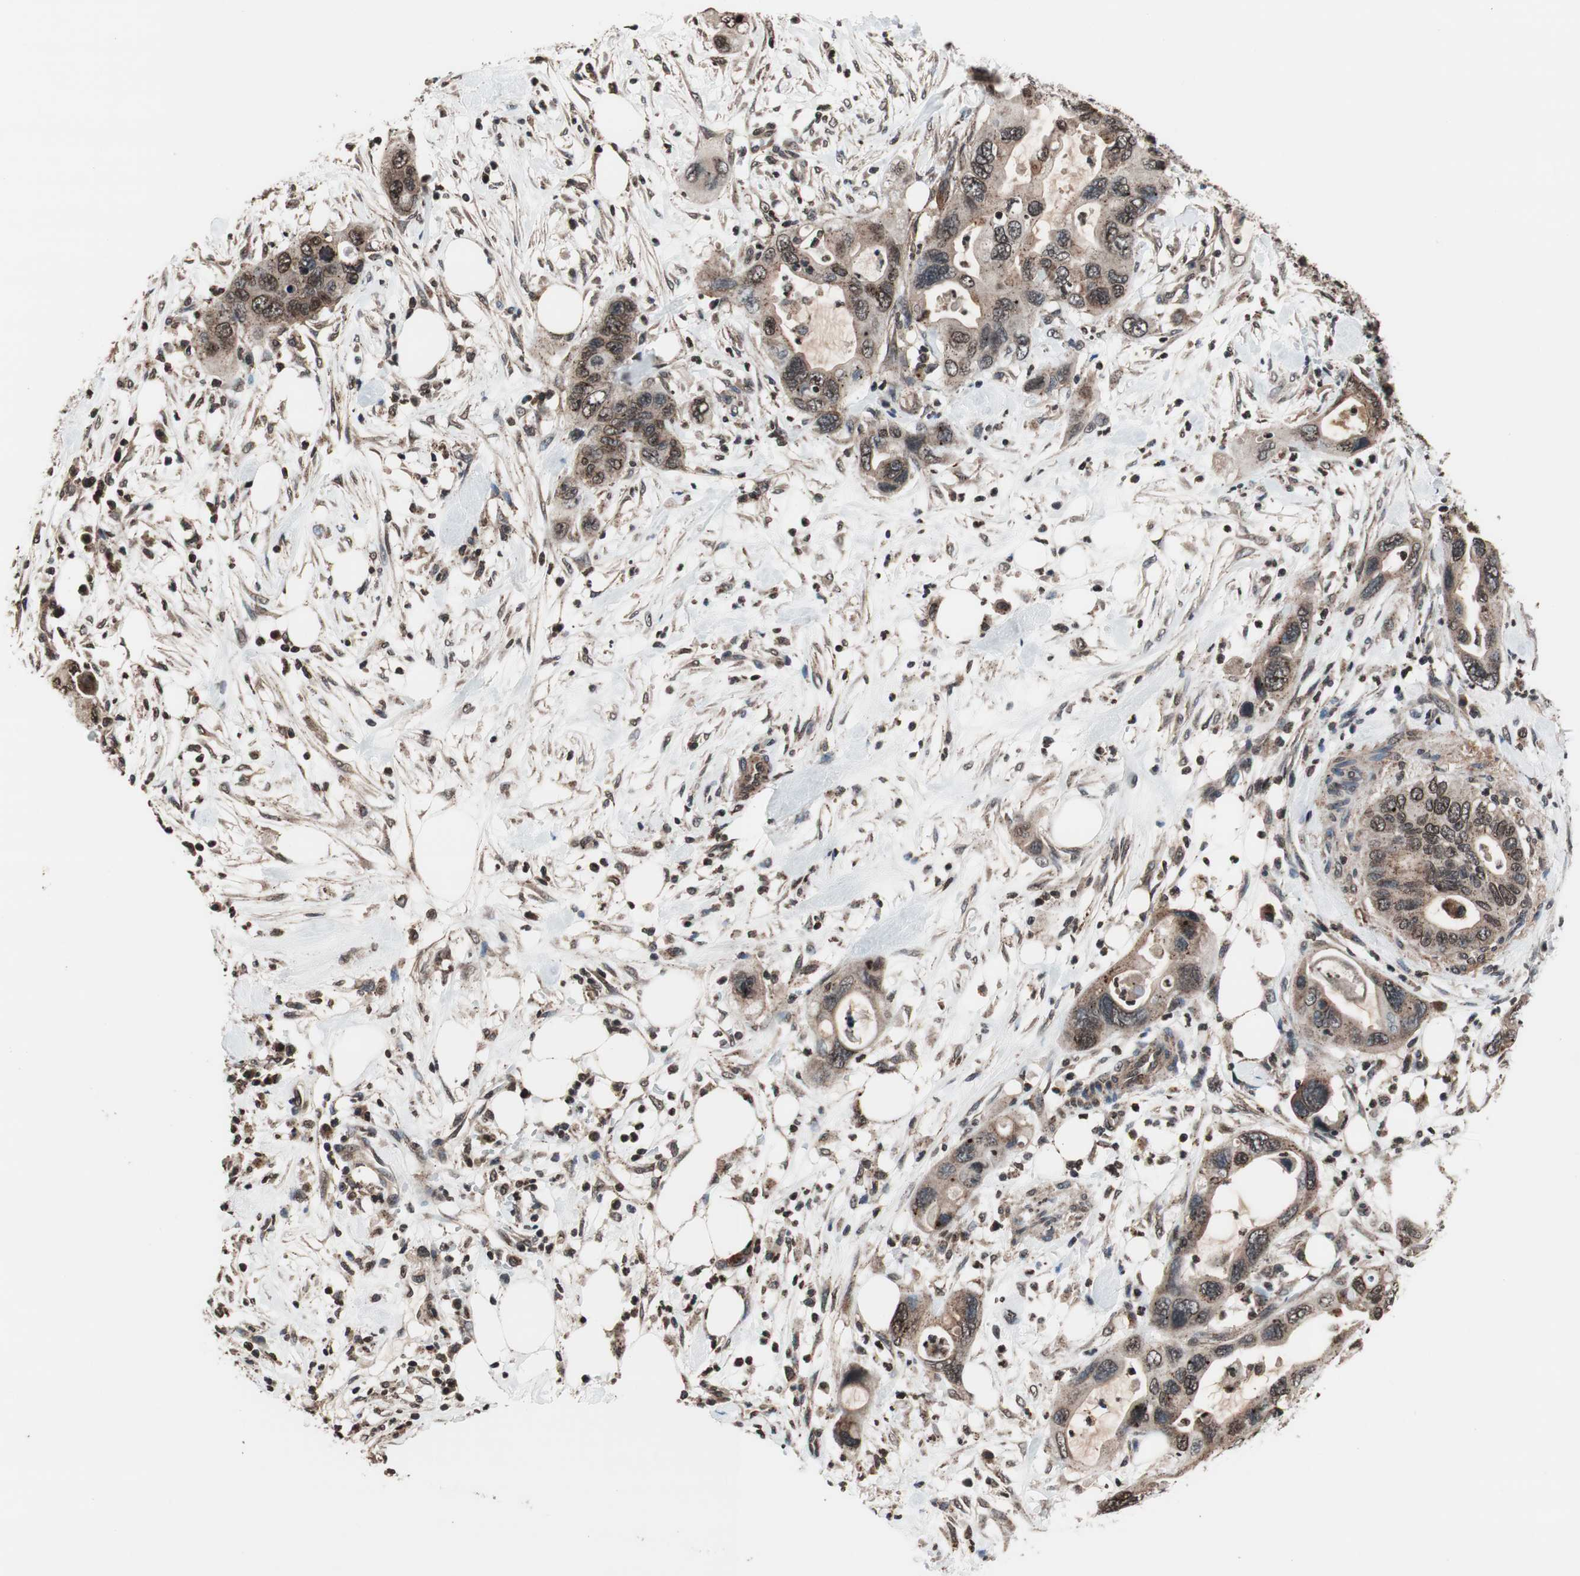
{"staining": {"intensity": "weak", "quantity": ">75%", "location": "cytoplasmic/membranous,nuclear"}, "tissue": "pancreatic cancer", "cell_type": "Tumor cells", "image_type": "cancer", "snomed": [{"axis": "morphology", "description": "Adenocarcinoma, NOS"}, {"axis": "topography", "description": "Pancreas"}], "caption": "A brown stain shows weak cytoplasmic/membranous and nuclear expression of a protein in human pancreatic cancer tumor cells. (DAB (3,3'-diaminobenzidine) = brown stain, brightfield microscopy at high magnification).", "gene": "RFC1", "patient": {"sex": "female", "age": 71}}